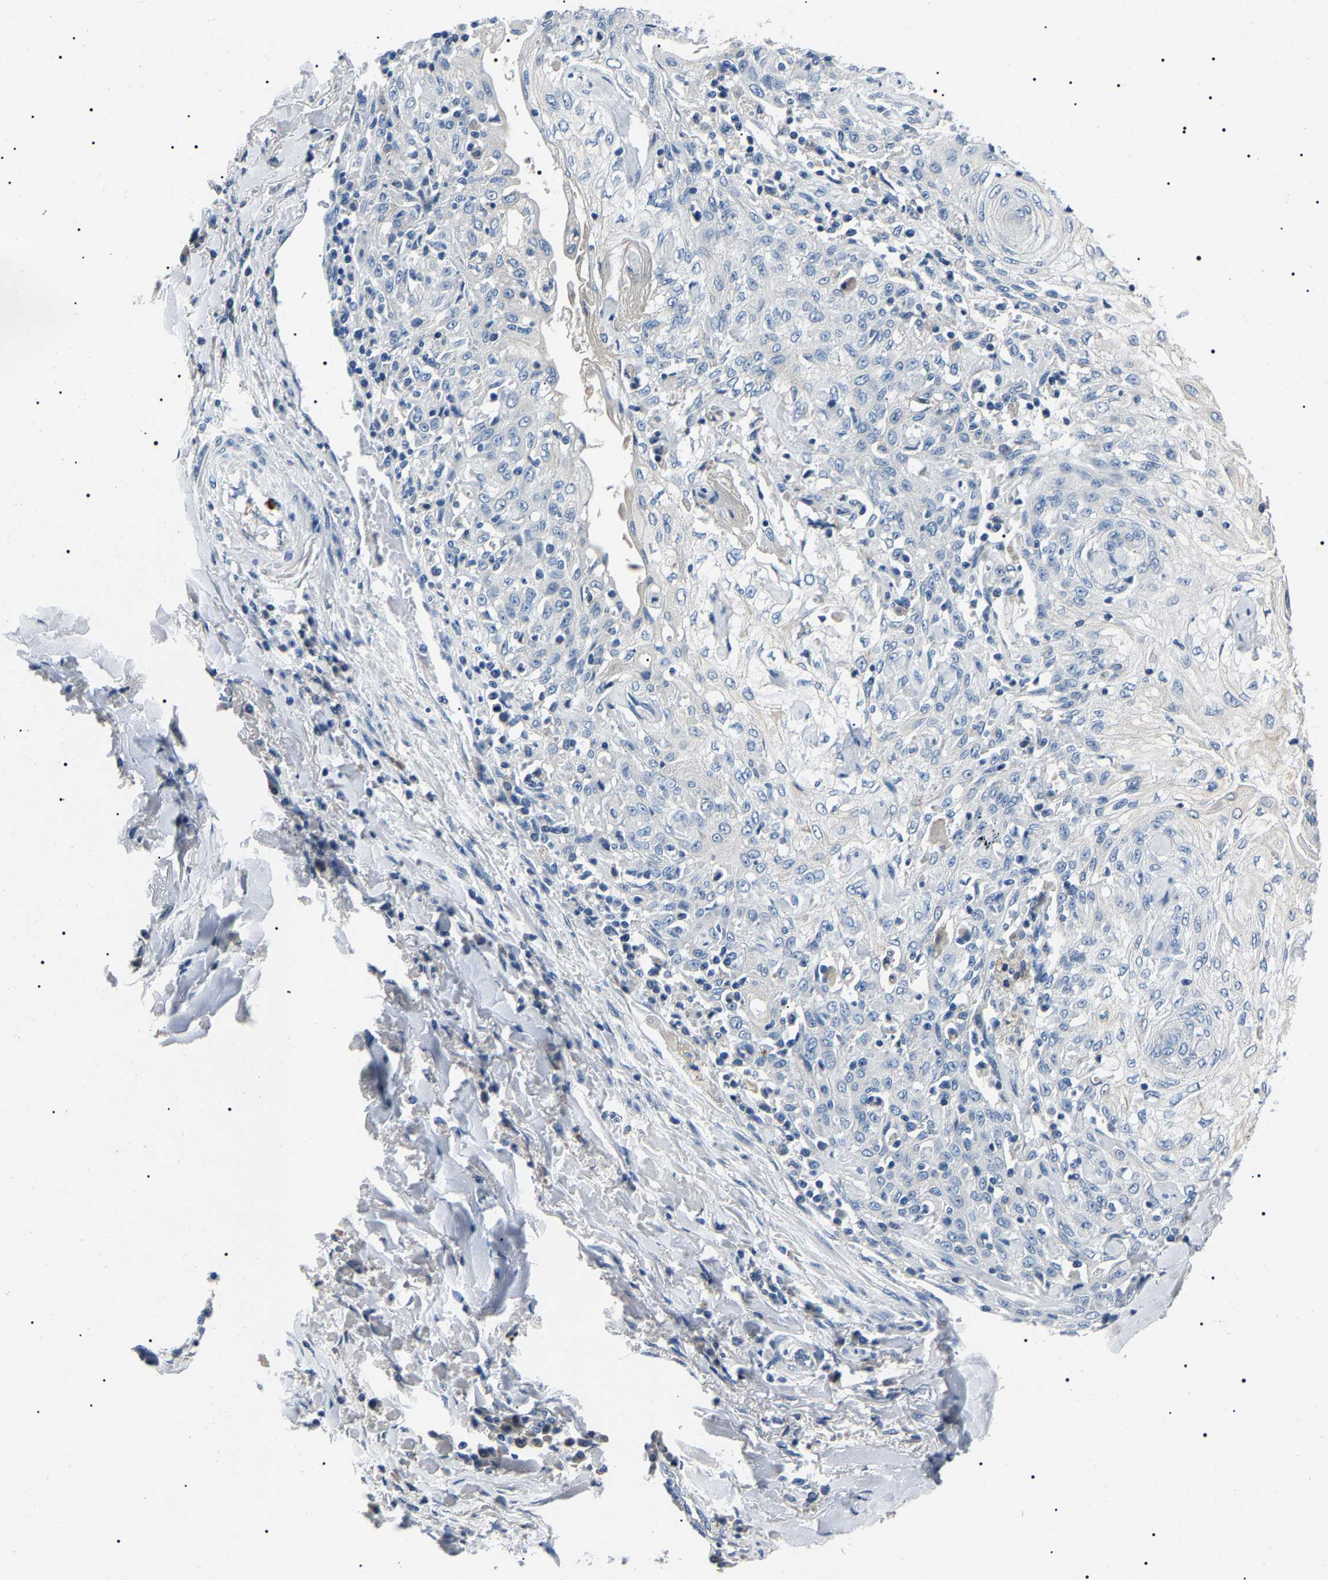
{"staining": {"intensity": "weak", "quantity": "<25%", "location": "cytoplasmic/membranous"}, "tissue": "skin cancer", "cell_type": "Tumor cells", "image_type": "cancer", "snomed": [{"axis": "morphology", "description": "Squamous cell carcinoma, NOS"}, {"axis": "morphology", "description": "Squamous cell carcinoma, metastatic, NOS"}, {"axis": "topography", "description": "Skin"}, {"axis": "topography", "description": "Lymph node"}], "caption": "DAB immunohistochemical staining of skin metastatic squamous cell carcinoma displays no significant positivity in tumor cells.", "gene": "KLK15", "patient": {"sex": "male", "age": 75}}